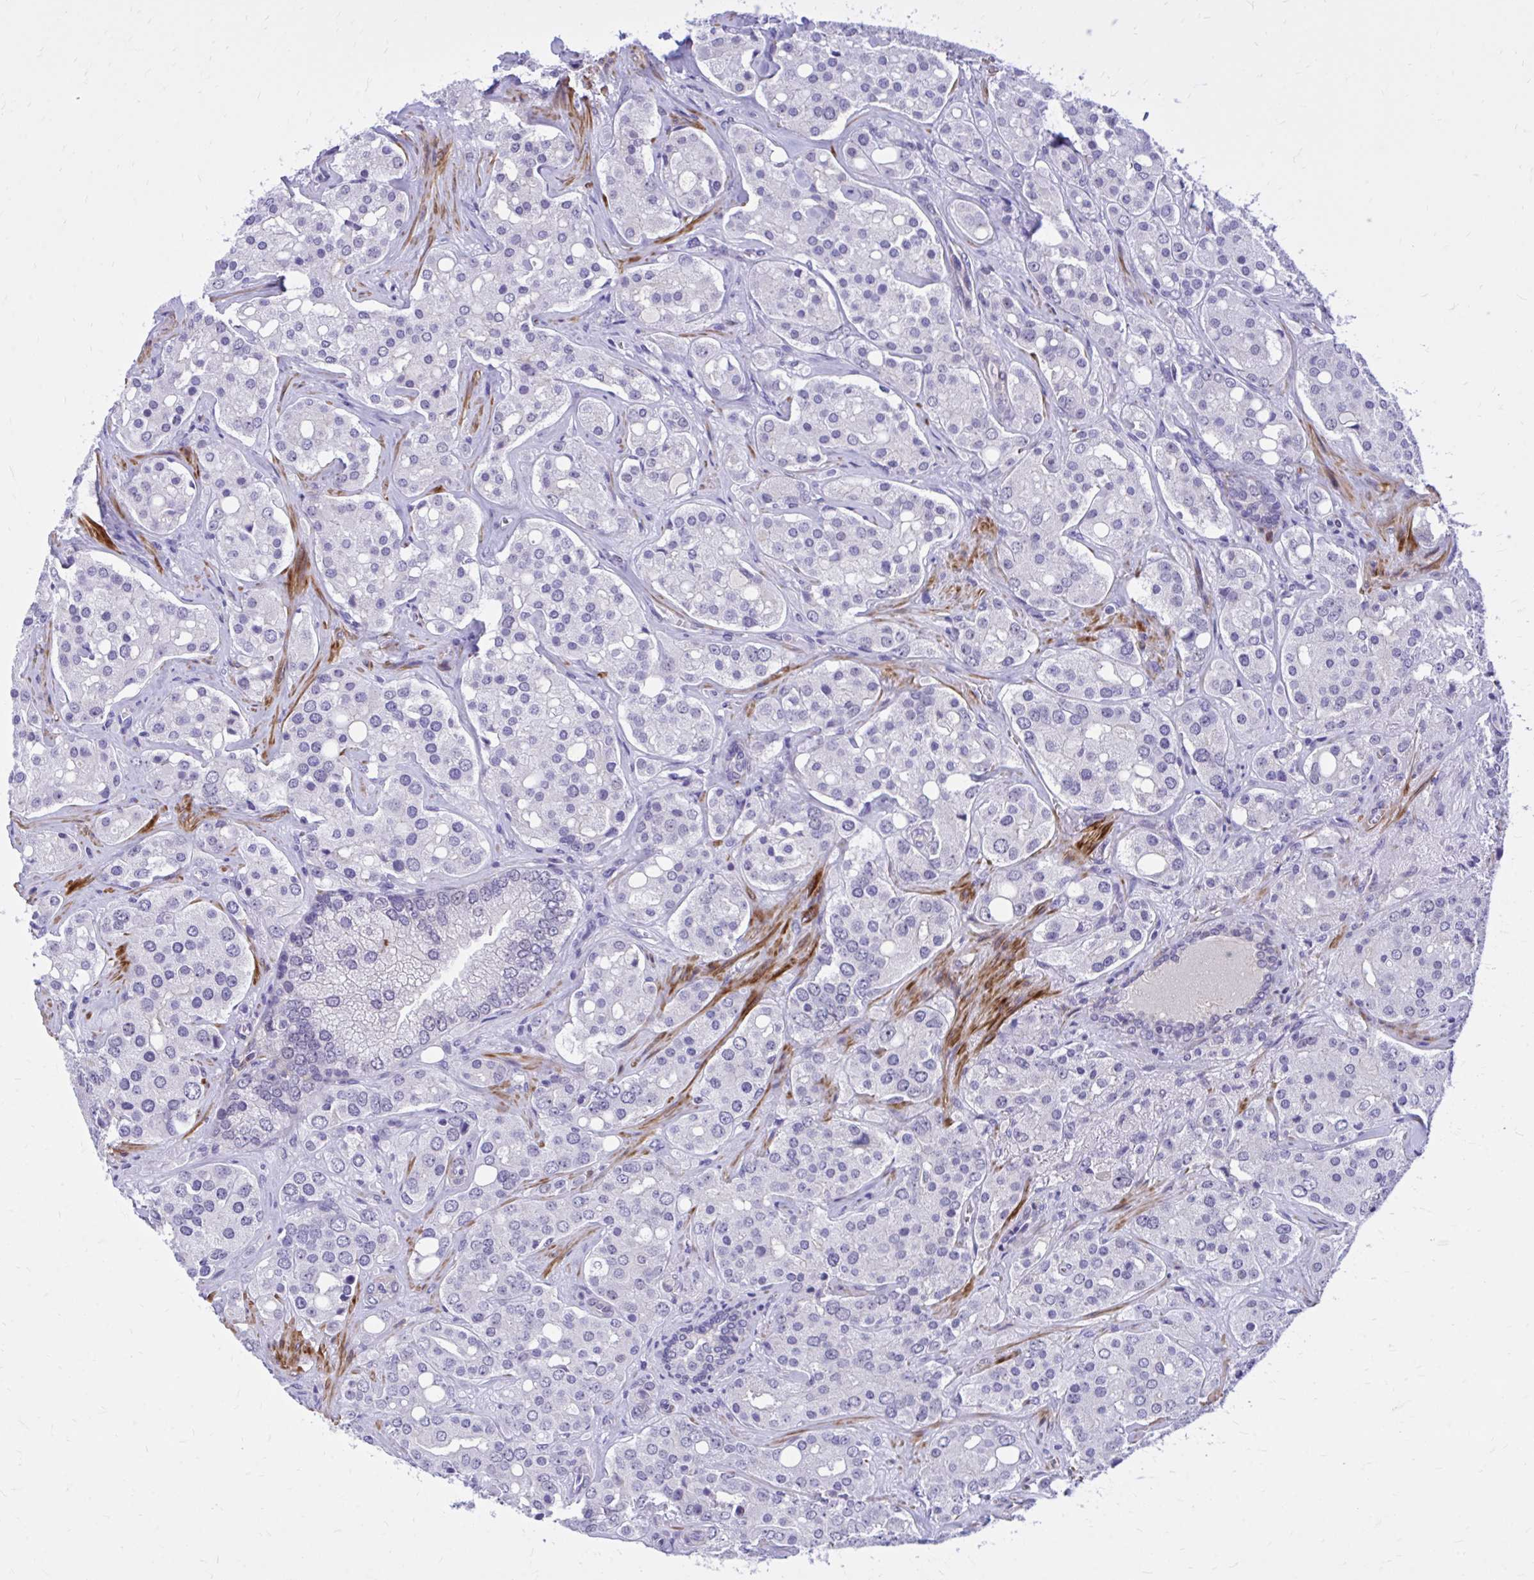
{"staining": {"intensity": "negative", "quantity": "none", "location": "none"}, "tissue": "prostate cancer", "cell_type": "Tumor cells", "image_type": "cancer", "snomed": [{"axis": "morphology", "description": "Adenocarcinoma, High grade"}, {"axis": "topography", "description": "Prostate"}], "caption": "IHC image of neoplastic tissue: human prostate high-grade adenocarcinoma stained with DAB (3,3'-diaminobenzidine) exhibits no significant protein expression in tumor cells.", "gene": "ZBTB25", "patient": {"sex": "male", "age": 67}}